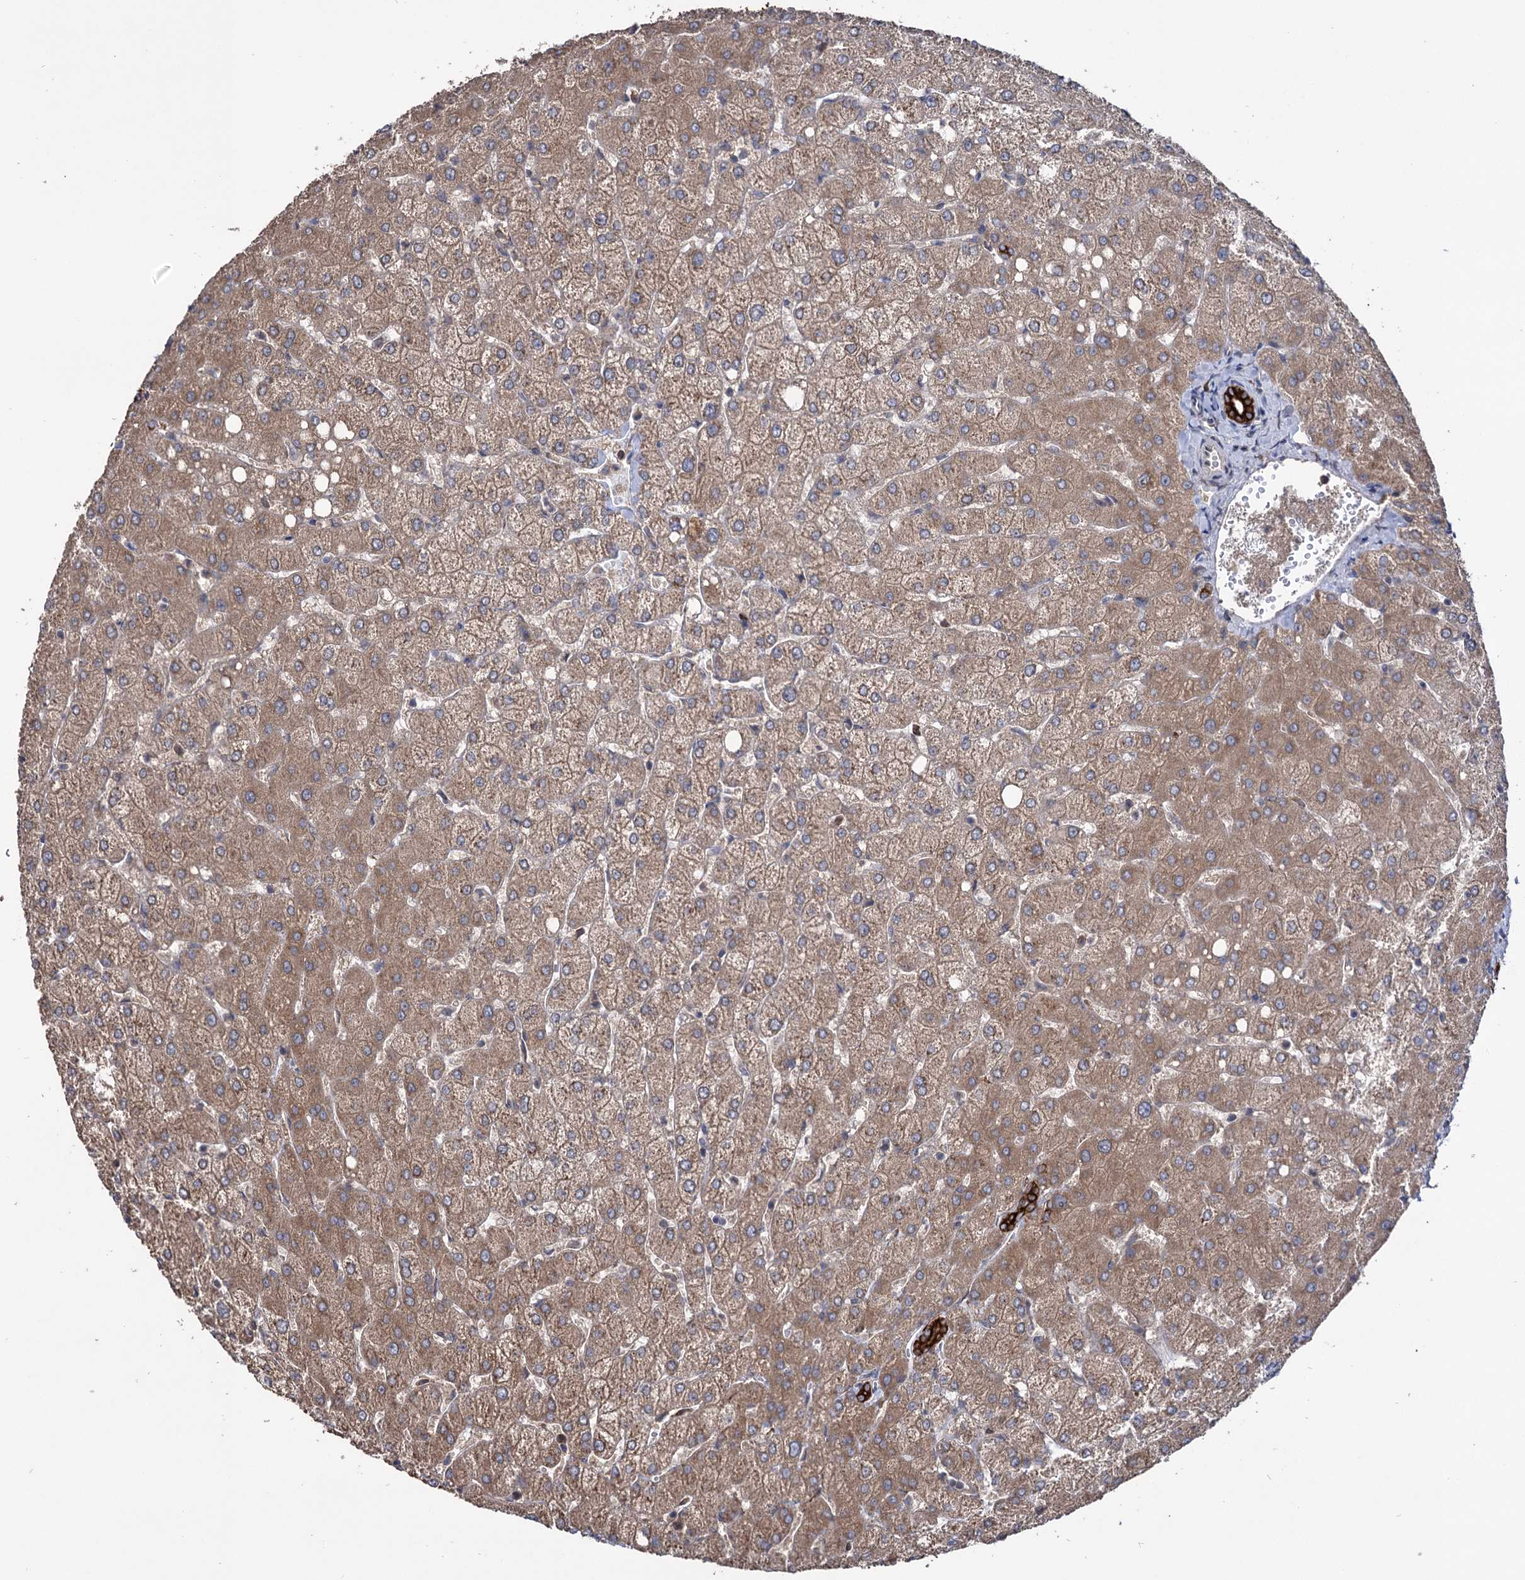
{"staining": {"intensity": "strong", "quantity": ">75%", "location": "cytoplasmic/membranous"}, "tissue": "liver", "cell_type": "Cholangiocytes", "image_type": "normal", "snomed": [{"axis": "morphology", "description": "Normal tissue, NOS"}, {"axis": "topography", "description": "Liver"}], "caption": "IHC histopathology image of unremarkable liver: liver stained using immunohistochemistry displays high levels of strong protein expression localized specifically in the cytoplasmic/membranous of cholangiocytes, appearing as a cytoplasmic/membranous brown color.", "gene": "CDAN1", "patient": {"sex": "female", "age": 54}}